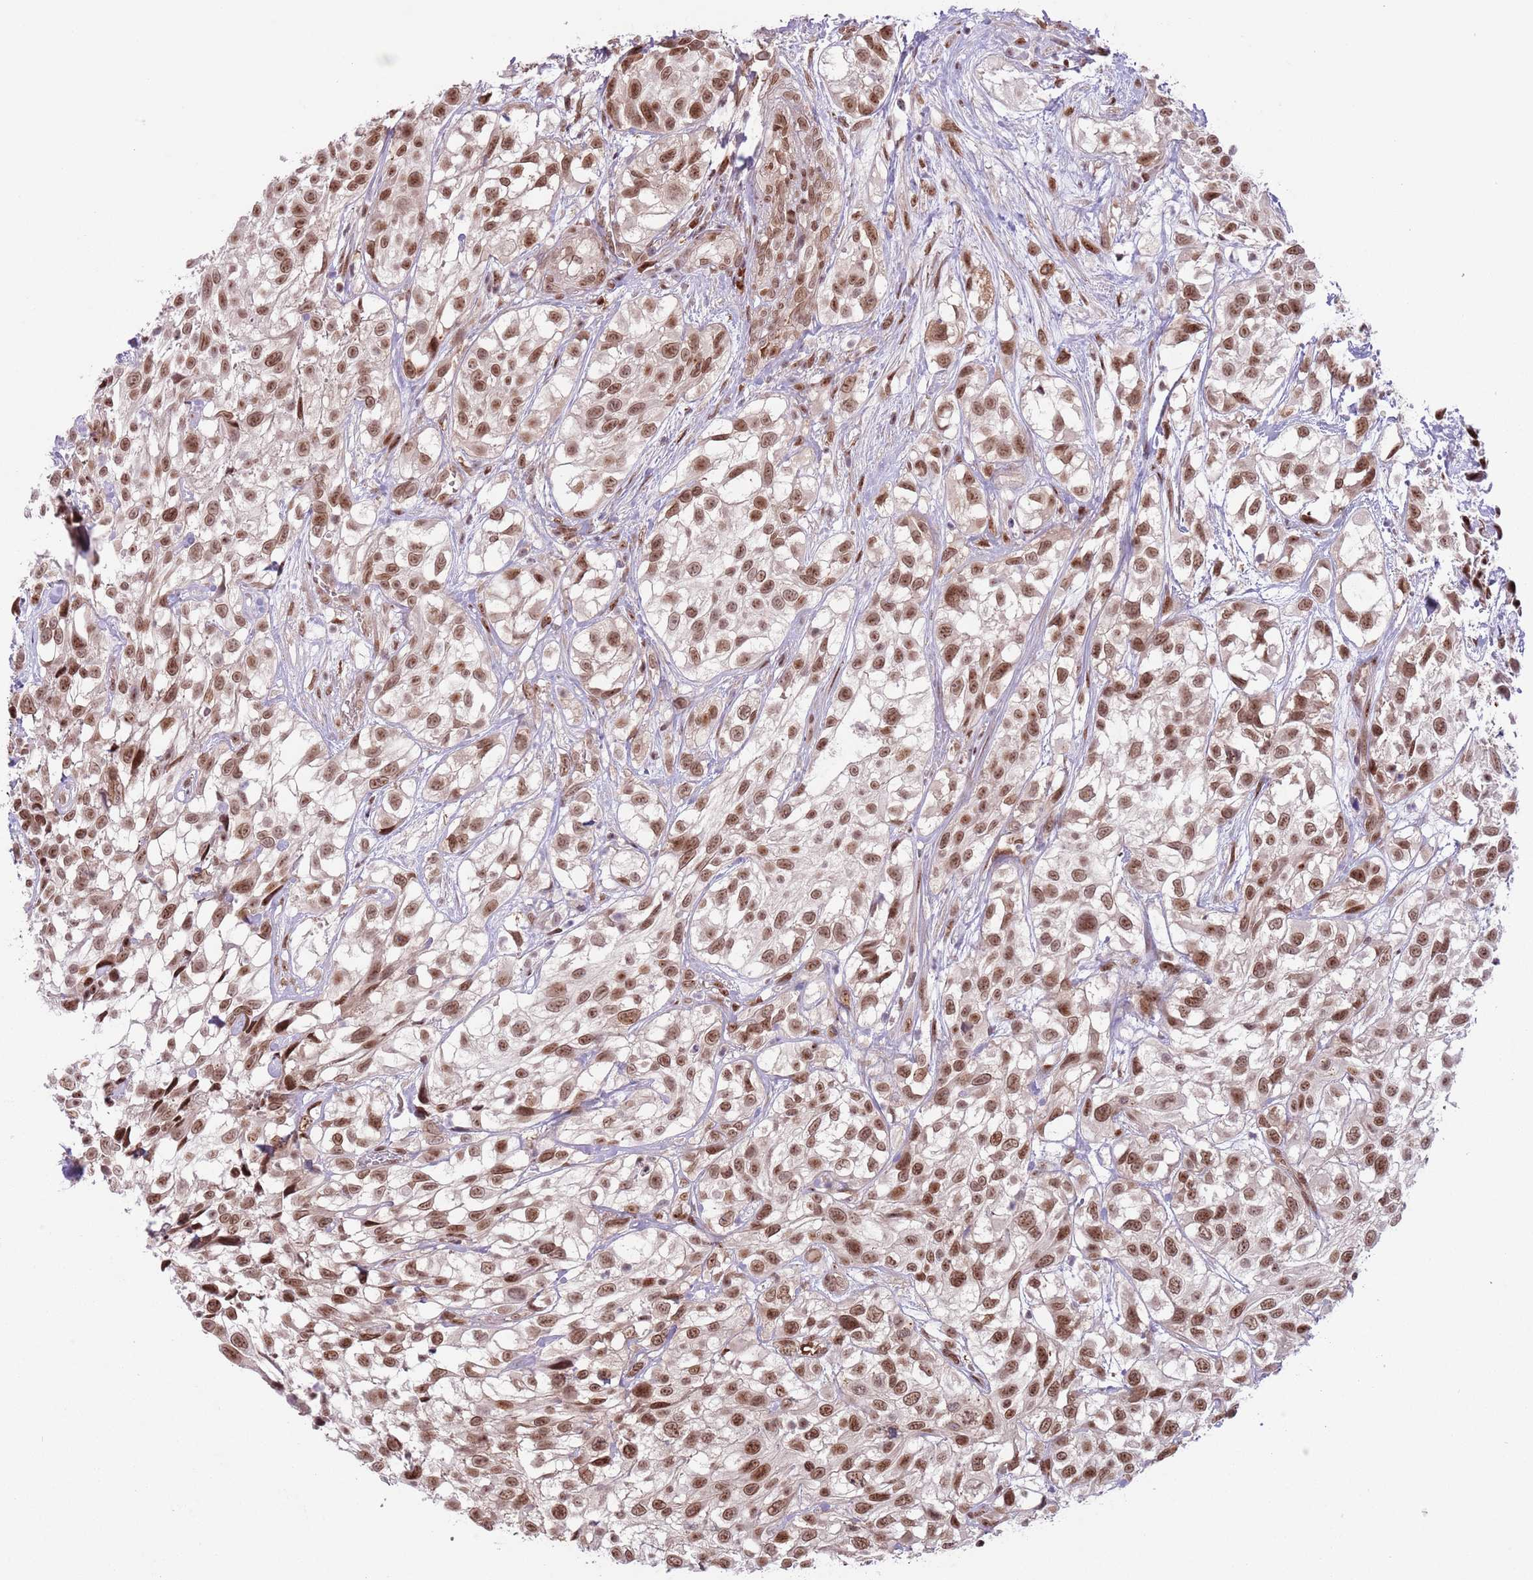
{"staining": {"intensity": "moderate", "quantity": ">75%", "location": "nuclear"}, "tissue": "urothelial cancer", "cell_type": "Tumor cells", "image_type": "cancer", "snomed": [{"axis": "morphology", "description": "Urothelial carcinoma, High grade"}, {"axis": "topography", "description": "Urinary bladder"}], "caption": "Immunohistochemical staining of human high-grade urothelial carcinoma shows medium levels of moderate nuclear protein positivity in about >75% of tumor cells. The staining was performed using DAB, with brown indicating positive protein expression. Nuclei are stained blue with hematoxylin.", "gene": "SIPA1L3", "patient": {"sex": "male", "age": 56}}